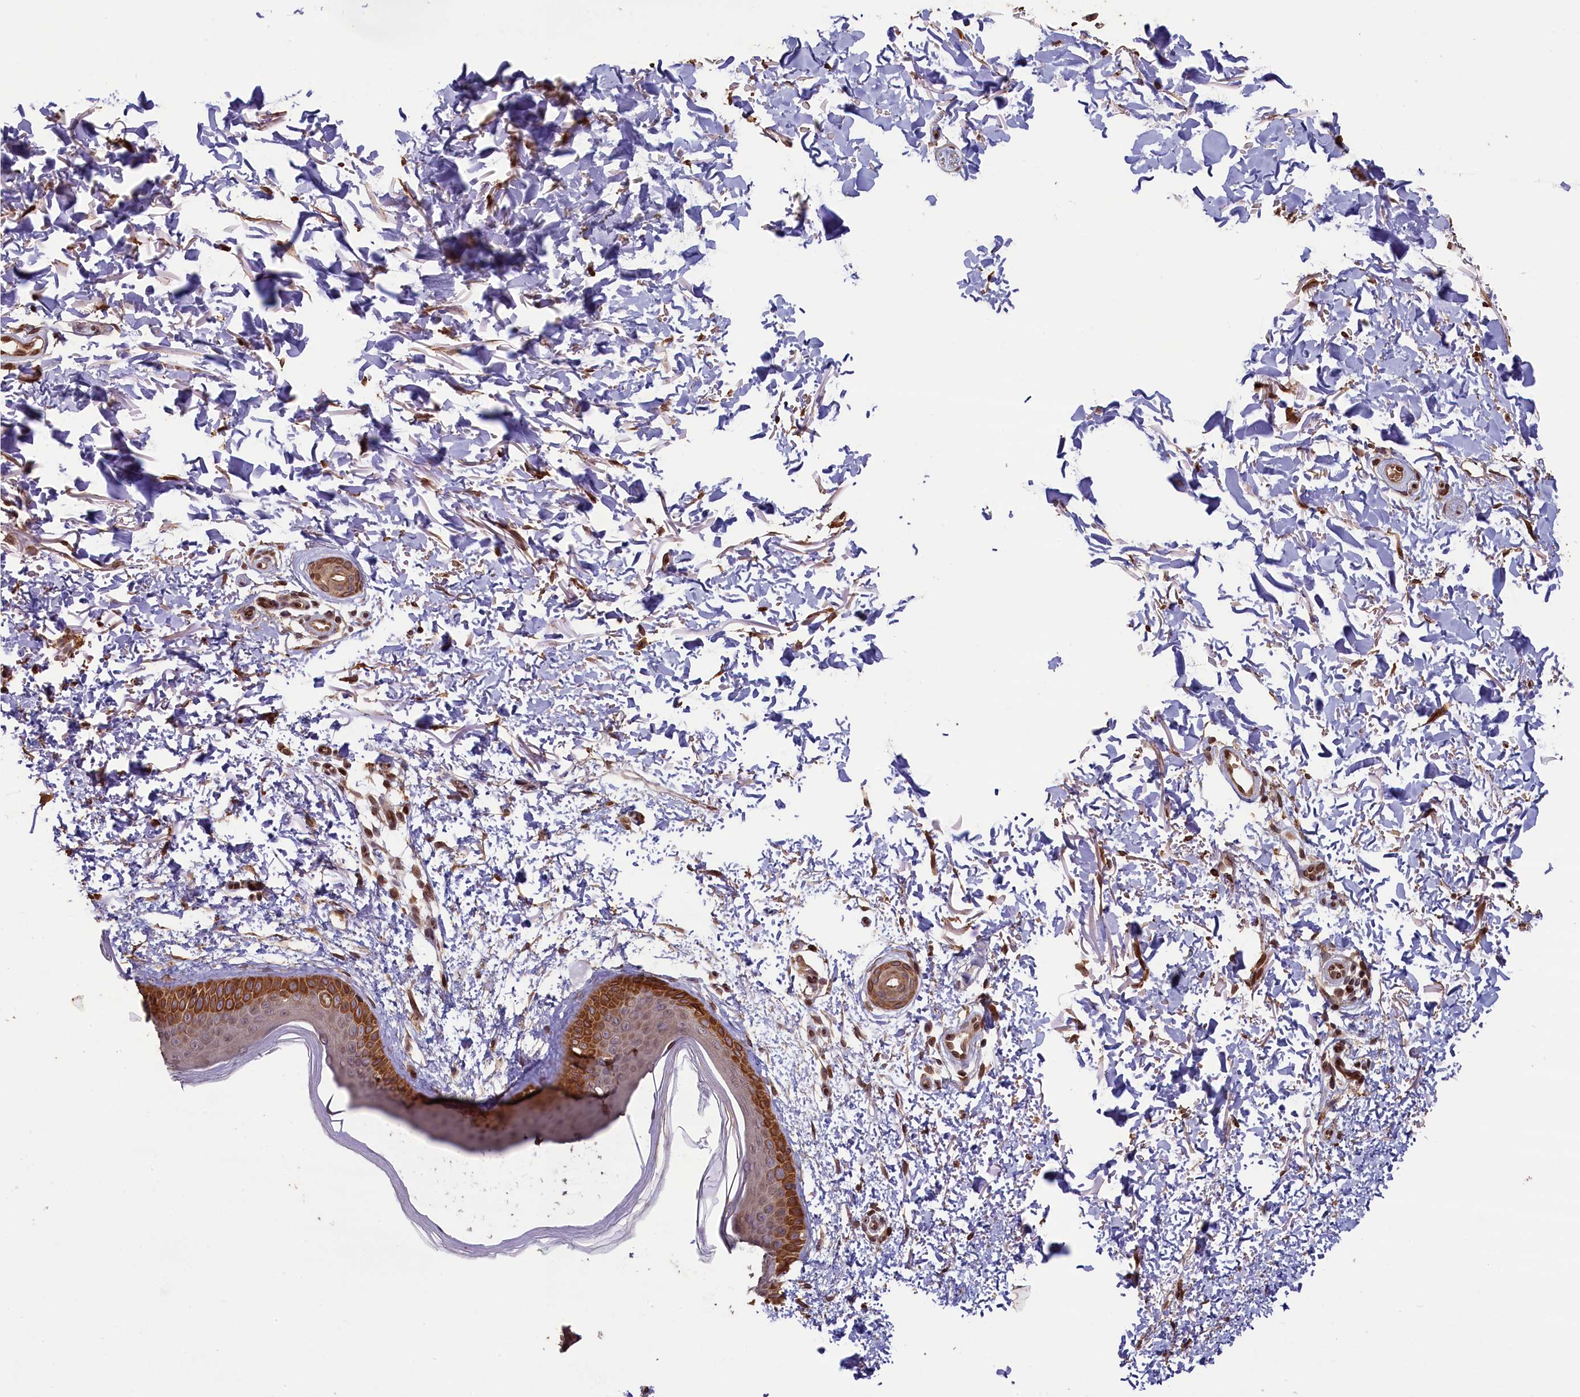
{"staining": {"intensity": "moderate", "quantity": ">75%", "location": "cytoplasmic/membranous"}, "tissue": "skin", "cell_type": "Fibroblasts", "image_type": "normal", "snomed": [{"axis": "morphology", "description": "Normal tissue, NOS"}, {"axis": "topography", "description": "Skin"}], "caption": "Immunohistochemistry (IHC) (DAB) staining of benign skin demonstrates moderate cytoplasmic/membranous protein positivity in about >75% of fibroblasts.", "gene": "SLC38A7", "patient": {"sex": "male", "age": 66}}